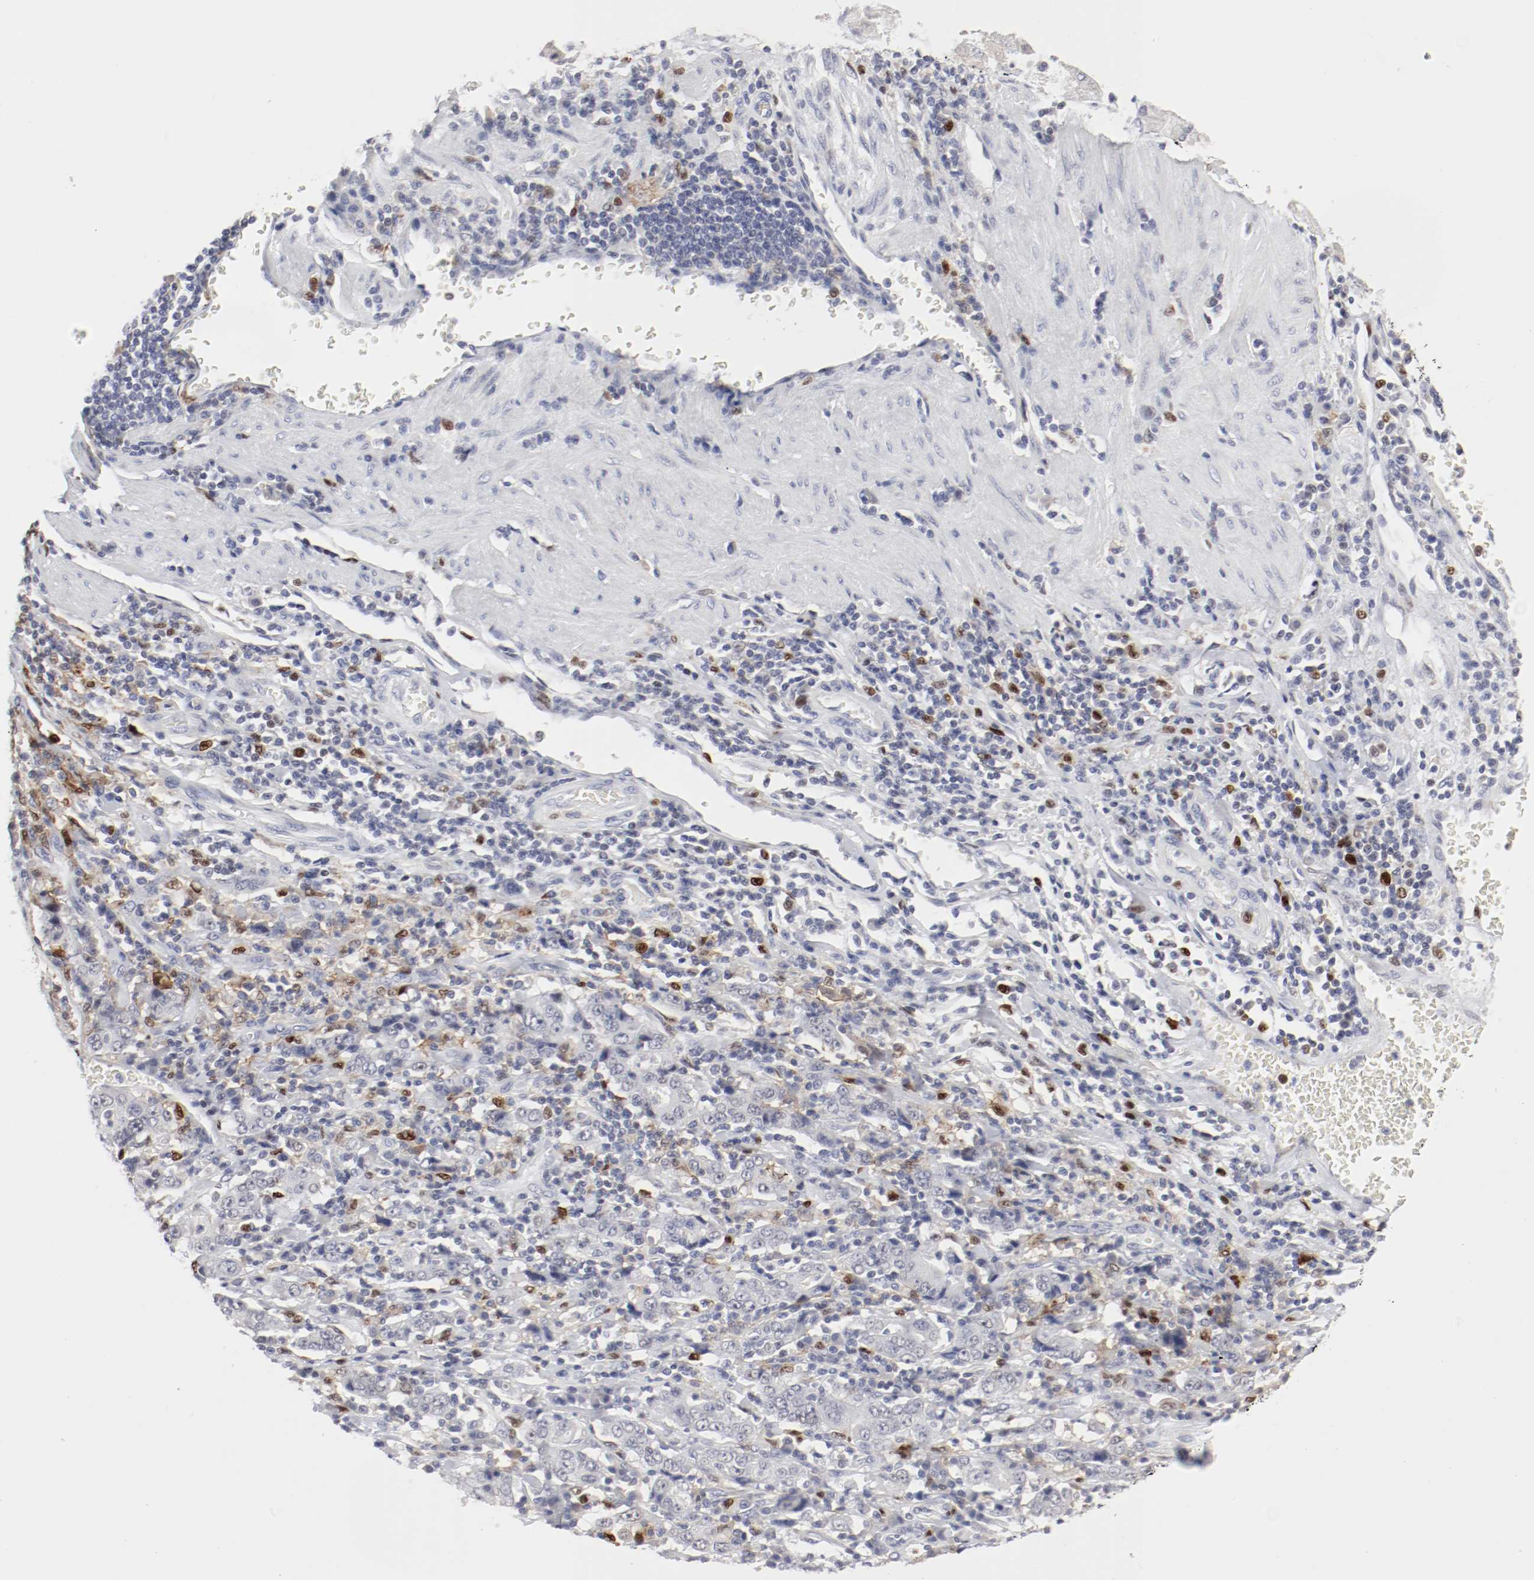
{"staining": {"intensity": "moderate", "quantity": "25%-75%", "location": "cytoplasmic/membranous,nuclear"}, "tissue": "stomach cancer", "cell_type": "Tumor cells", "image_type": "cancer", "snomed": [{"axis": "morphology", "description": "Normal tissue, NOS"}, {"axis": "morphology", "description": "Adenocarcinoma, NOS"}, {"axis": "topography", "description": "Stomach, upper"}, {"axis": "topography", "description": "Stomach"}], "caption": "Moderate cytoplasmic/membranous and nuclear protein staining is identified in about 25%-75% of tumor cells in stomach adenocarcinoma. (DAB (3,3'-diaminobenzidine) IHC with brightfield microscopy, high magnification).", "gene": "ITGAX", "patient": {"sex": "male", "age": 59}}